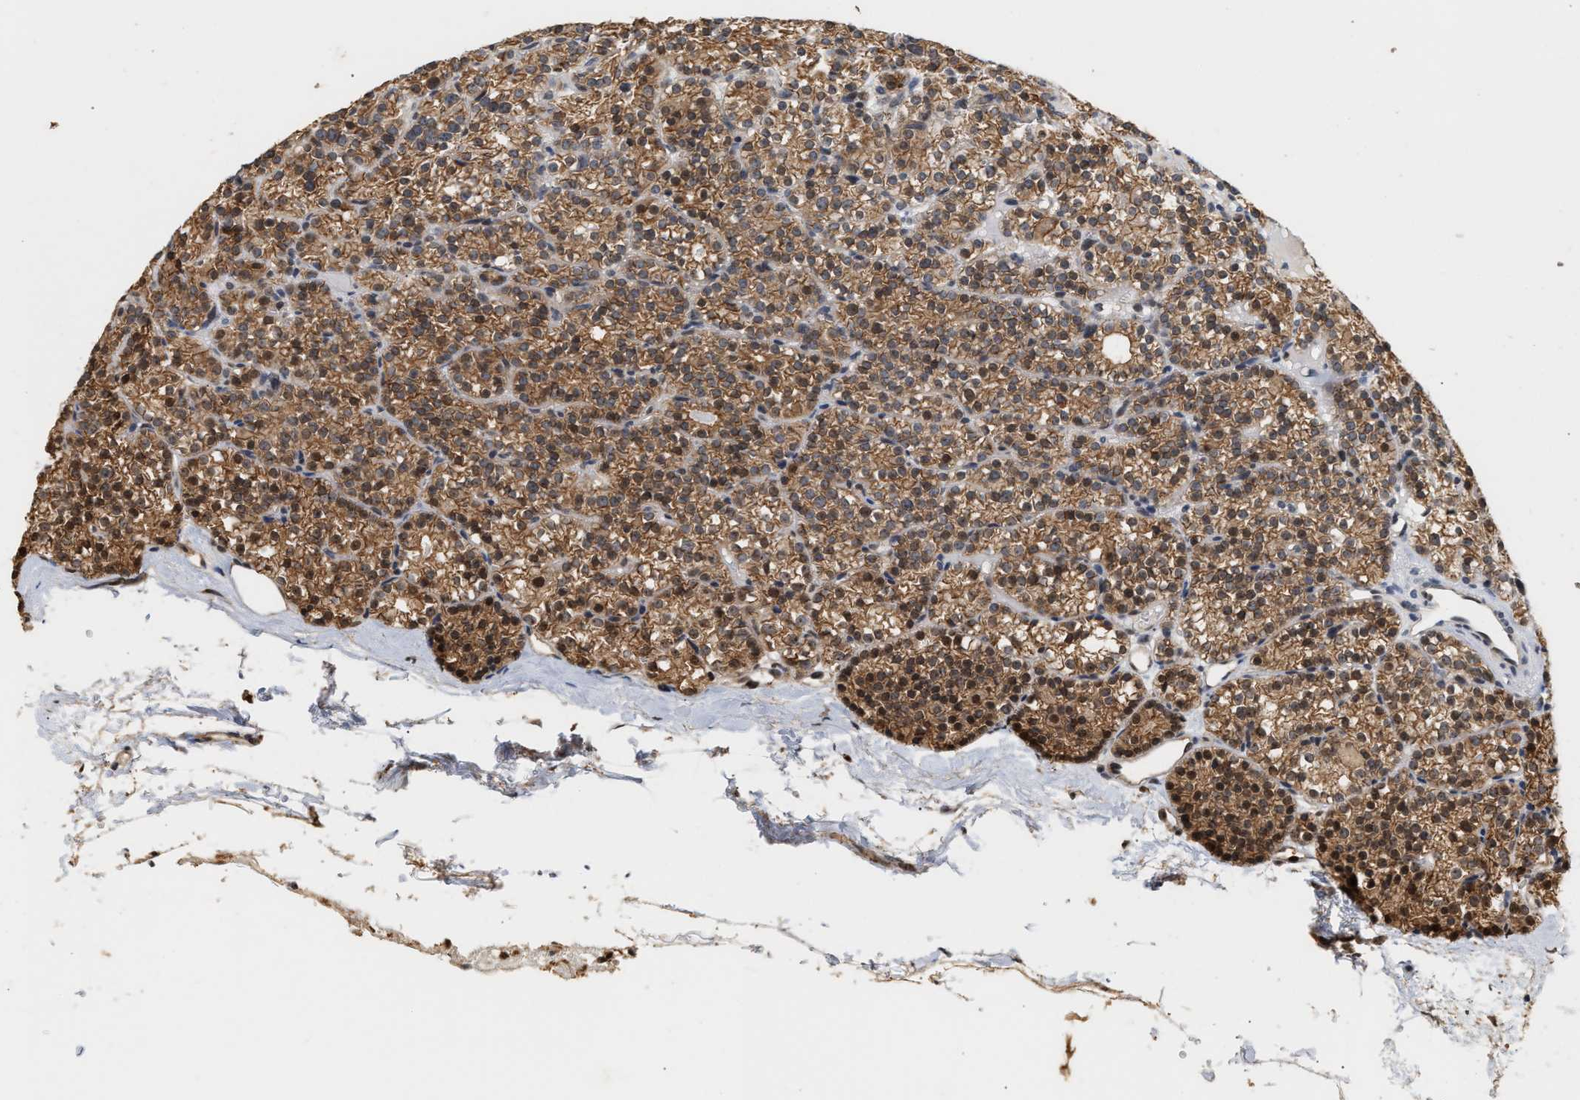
{"staining": {"intensity": "strong", "quantity": ">75%", "location": "cytoplasmic/membranous,nuclear"}, "tissue": "parathyroid gland", "cell_type": "Glandular cells", "image_type": "normal", "snomed": [{"axis": "morphology", "description": "Normal tissue, NOS"}, {"axis": "topography", "description": "Parathyroid gland"}], "caption": "Approximately >75% of glandular cells in unremarkable human parathyroid gland exhibit strong cytoplasmic/membranous,nuclear protein expression as visualized by brown immunohistochemical staining.", "gene": "ABHD5", "patient": {"sex": "female", "age": 64}}